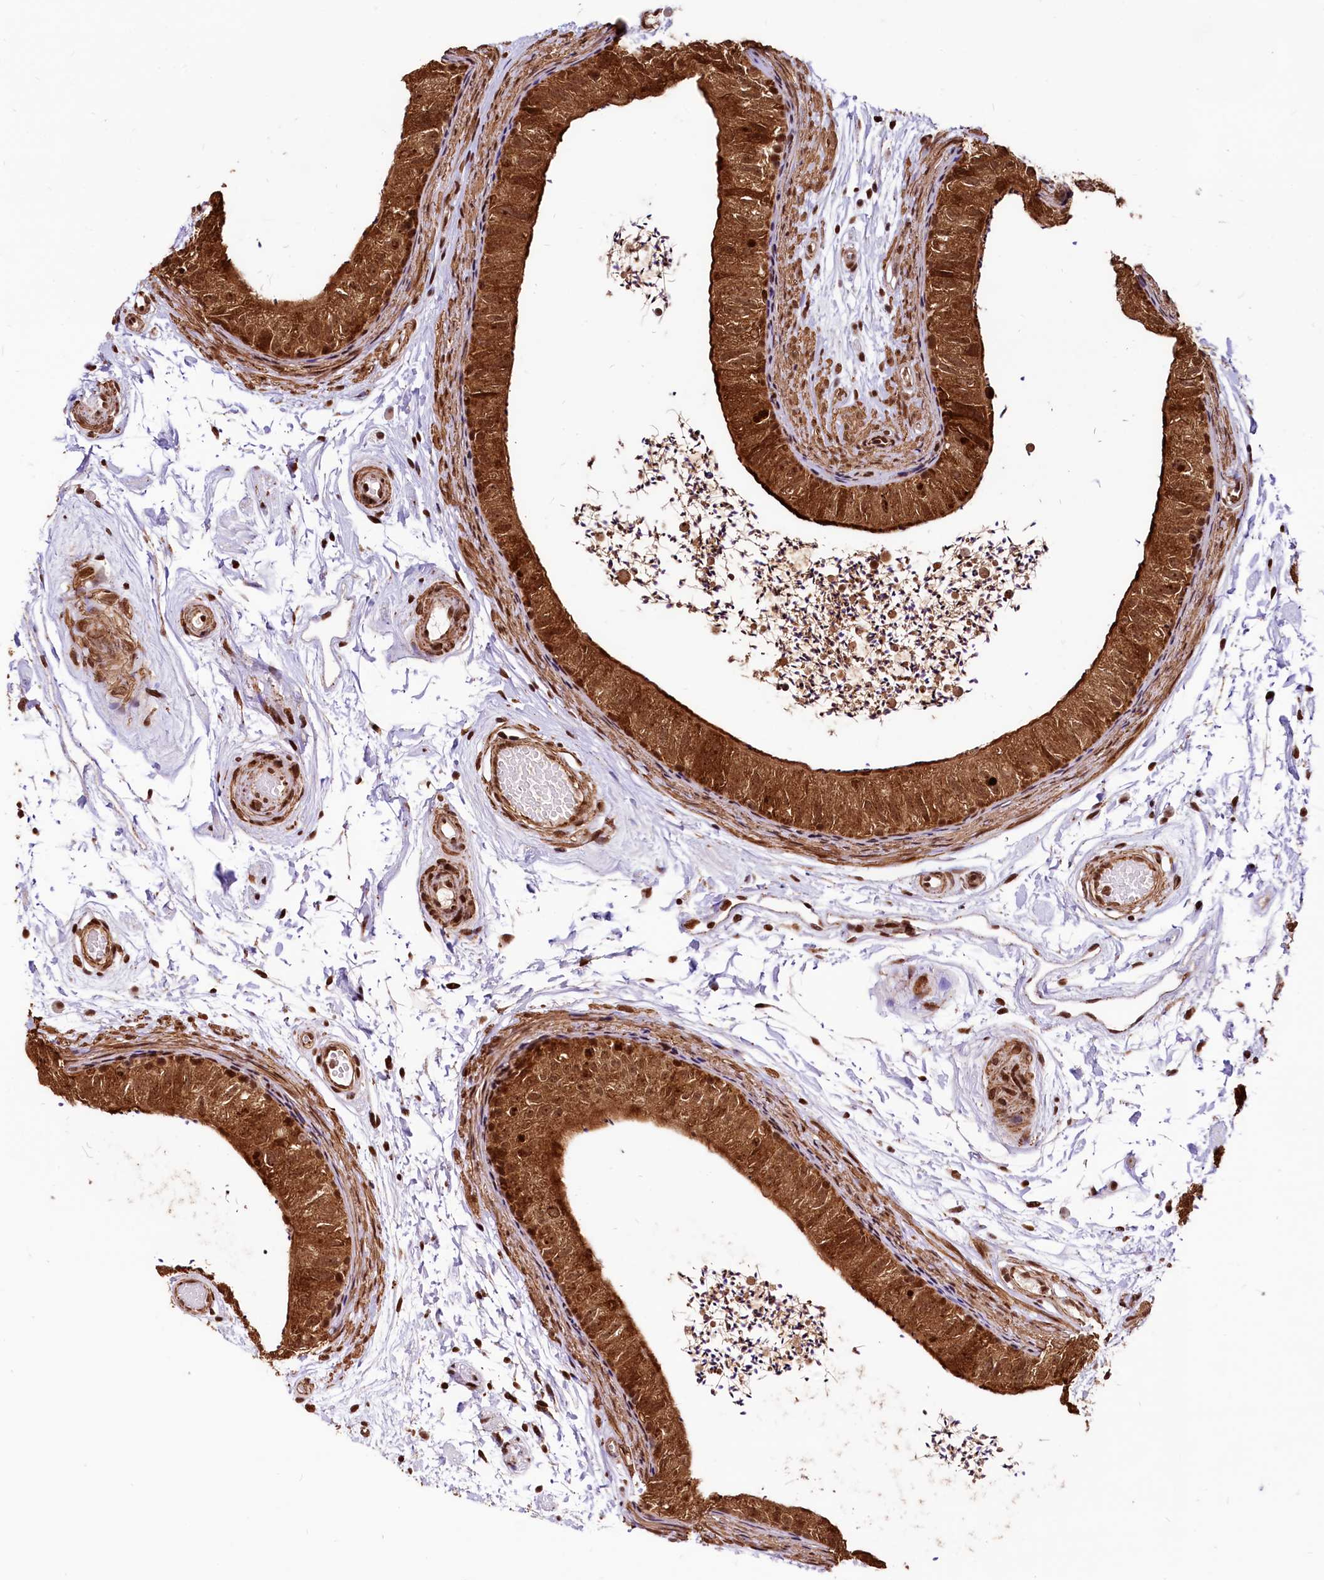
{"staining": {"intensity": "strong", "quantity": ">75%", "location": "cytoplasmic/membranous"}, "tissue": "epididymis", "cell_type": "Glandular cells", "image_type": "normal", "snomed": [{"axis": "morphology", "description": "Normal tissue, NOS"}, {"axis": "topography", "description": "Epididymis"}], "caption": "Epididymis stained for a protein displays strong cytoplasmic/membranous positivity in glandular cells. (Brightfield microscopy of DAB IHC at high magnification).", "gene": "PDS5B", "patient": {"sex": "male", "age": 50}}